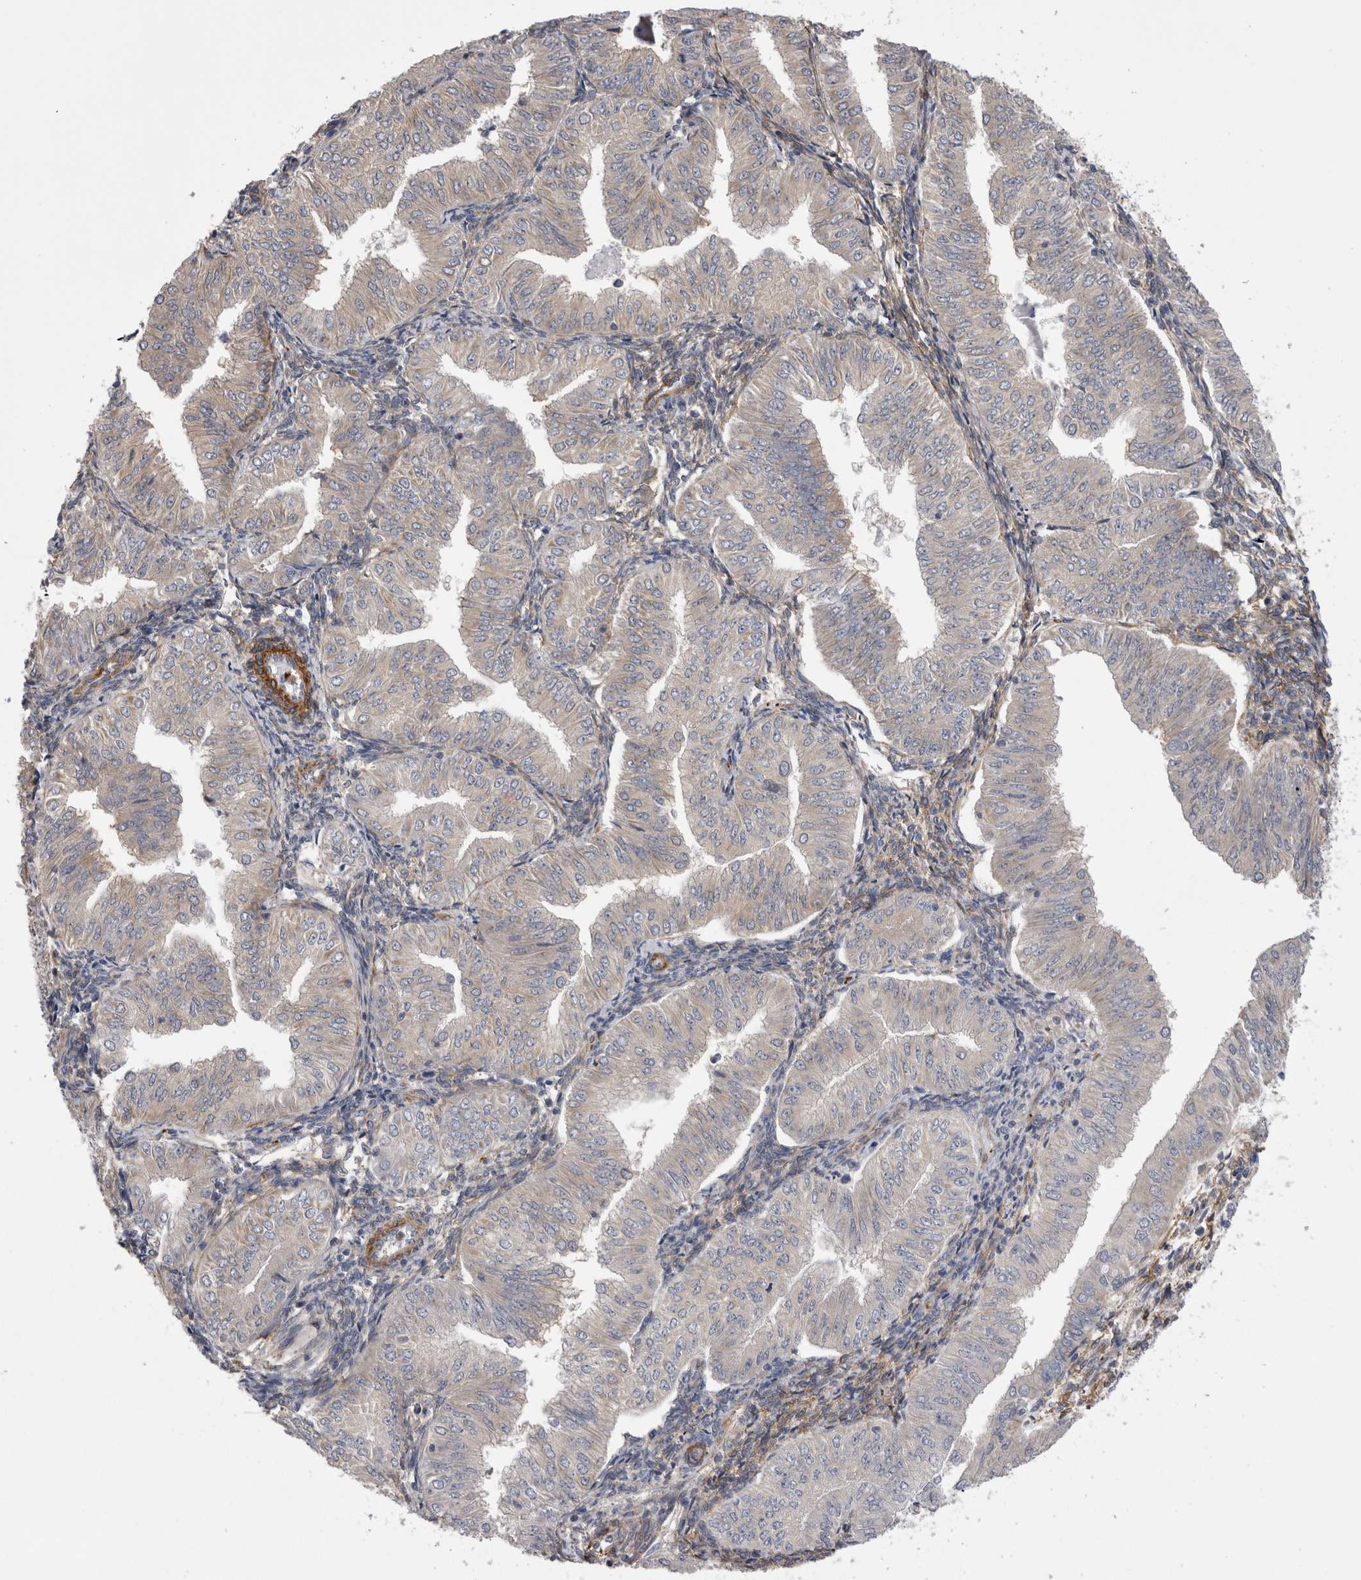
{"staining": {"intensity": "negative", "quantity": "none", "location": "none"}, "tissue": "endometrial cancer", "cell_type": "Tumor cells", "image_type": "cancer", "snomed": [{"axis": "morphology", "description": "Normal tissue, NOS"}, {"axis": "morphology", "description": "Adenocarcinoma, NOS"}, {"axis": "topography", "description": "Endometrium"}], "caption": "Immunohistochemical staining of human endometrial adenocarcinoma exhibits no significant expression in tumor cells.", "gene": "EPRS1", "patient": {"sex": "female", "age": 53}}